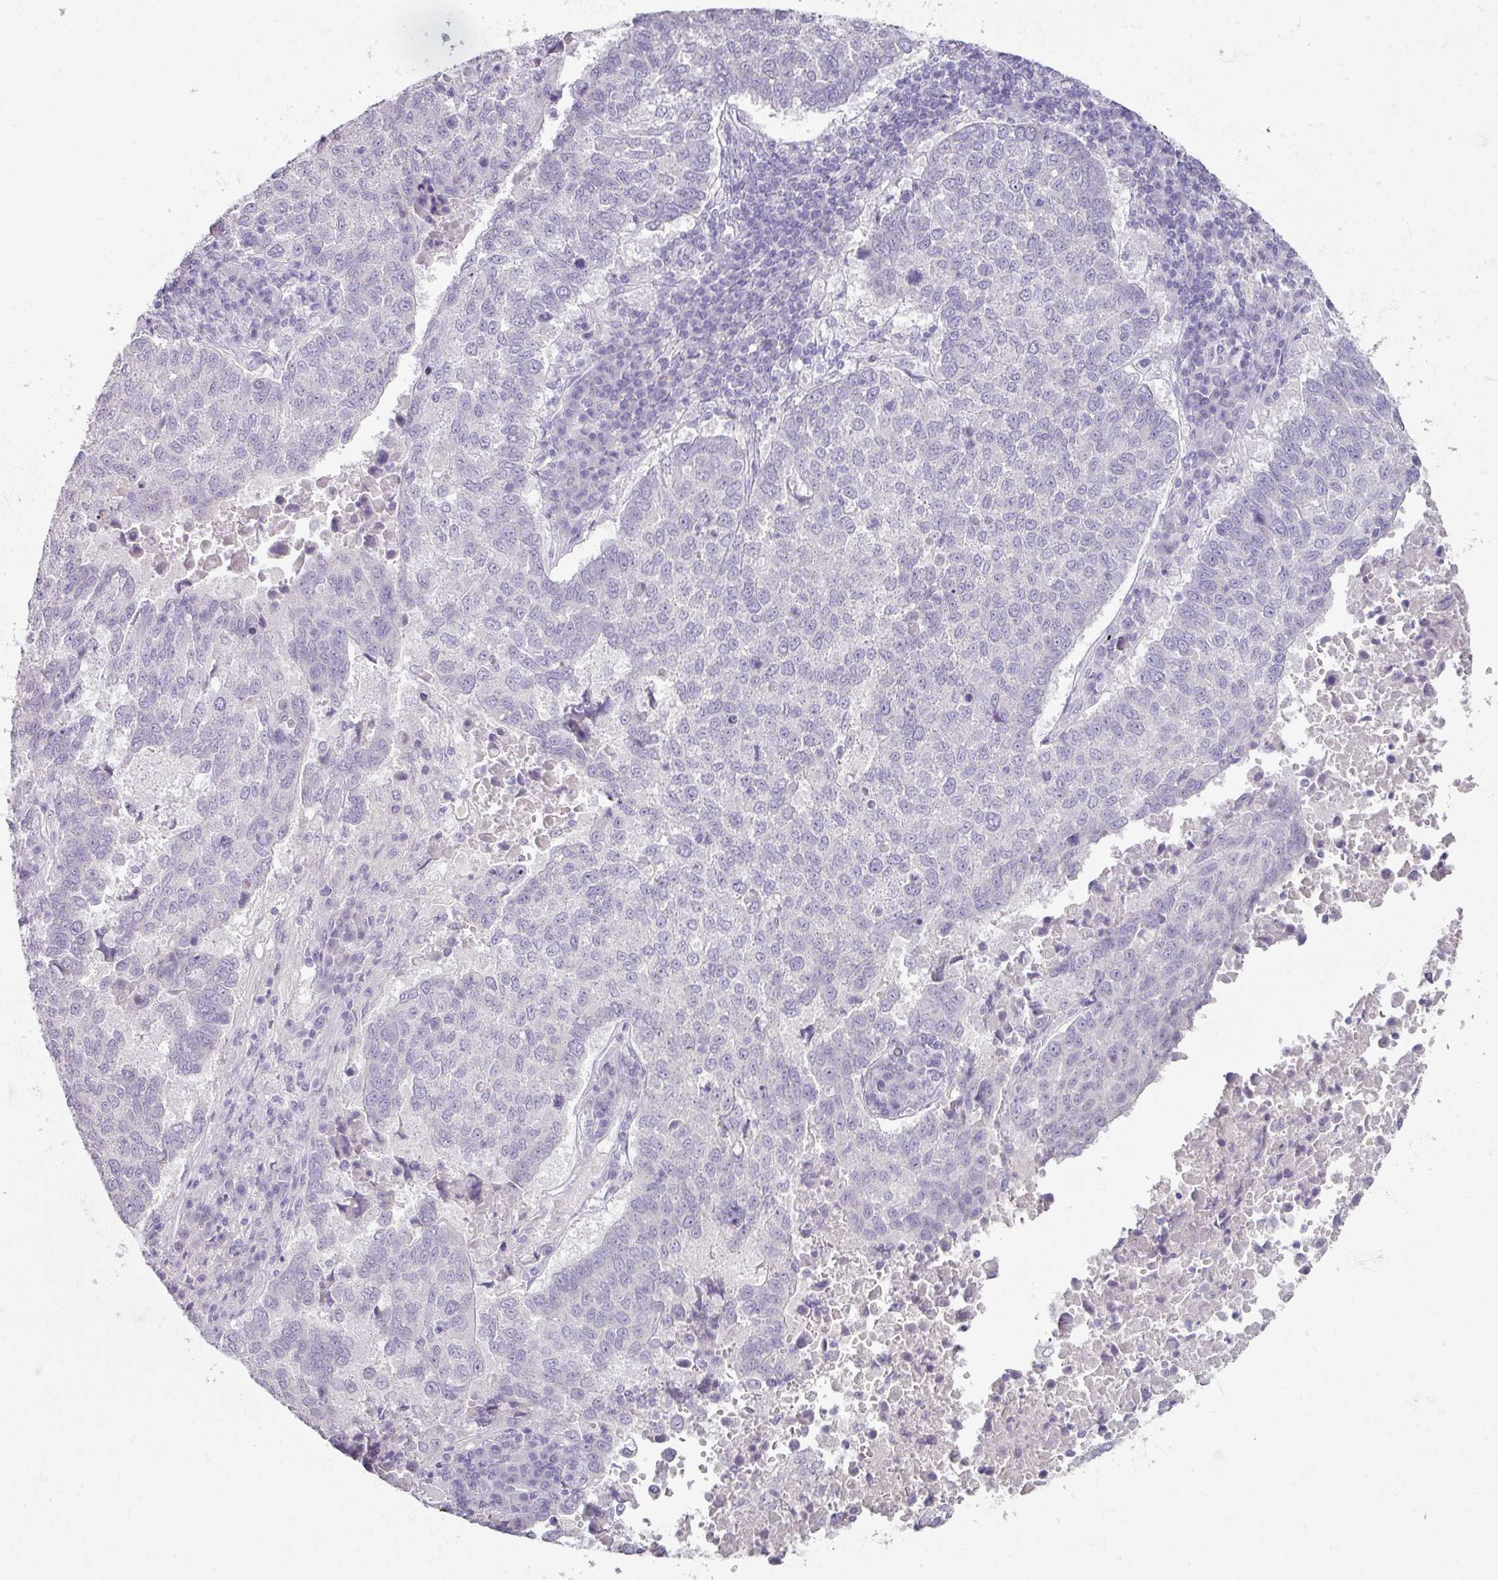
{"staining": {"intensity": "negative", "quantity": "none", "location": "none"}, "tissue": "lung cancer", "cell_type": "Tumor cells", "image_type": "cancer", "snomed": [{"axis": "morphology", "description": "Squamous cell carcinoma, NOS"}, {"axis": "topography", "description": "Lung"}], "caption": "Immunohistochemistry (IHC) micrograph of squamous cell carcinoma (lung) stained for a protein (brown), which displays no expression in tumor cells. (DAB (3,3'-diaminobenzidine) immunohistochemistry (IHC), high magnification).", "gene": "TG", "patient": {"sex": "male", "age": 73}}